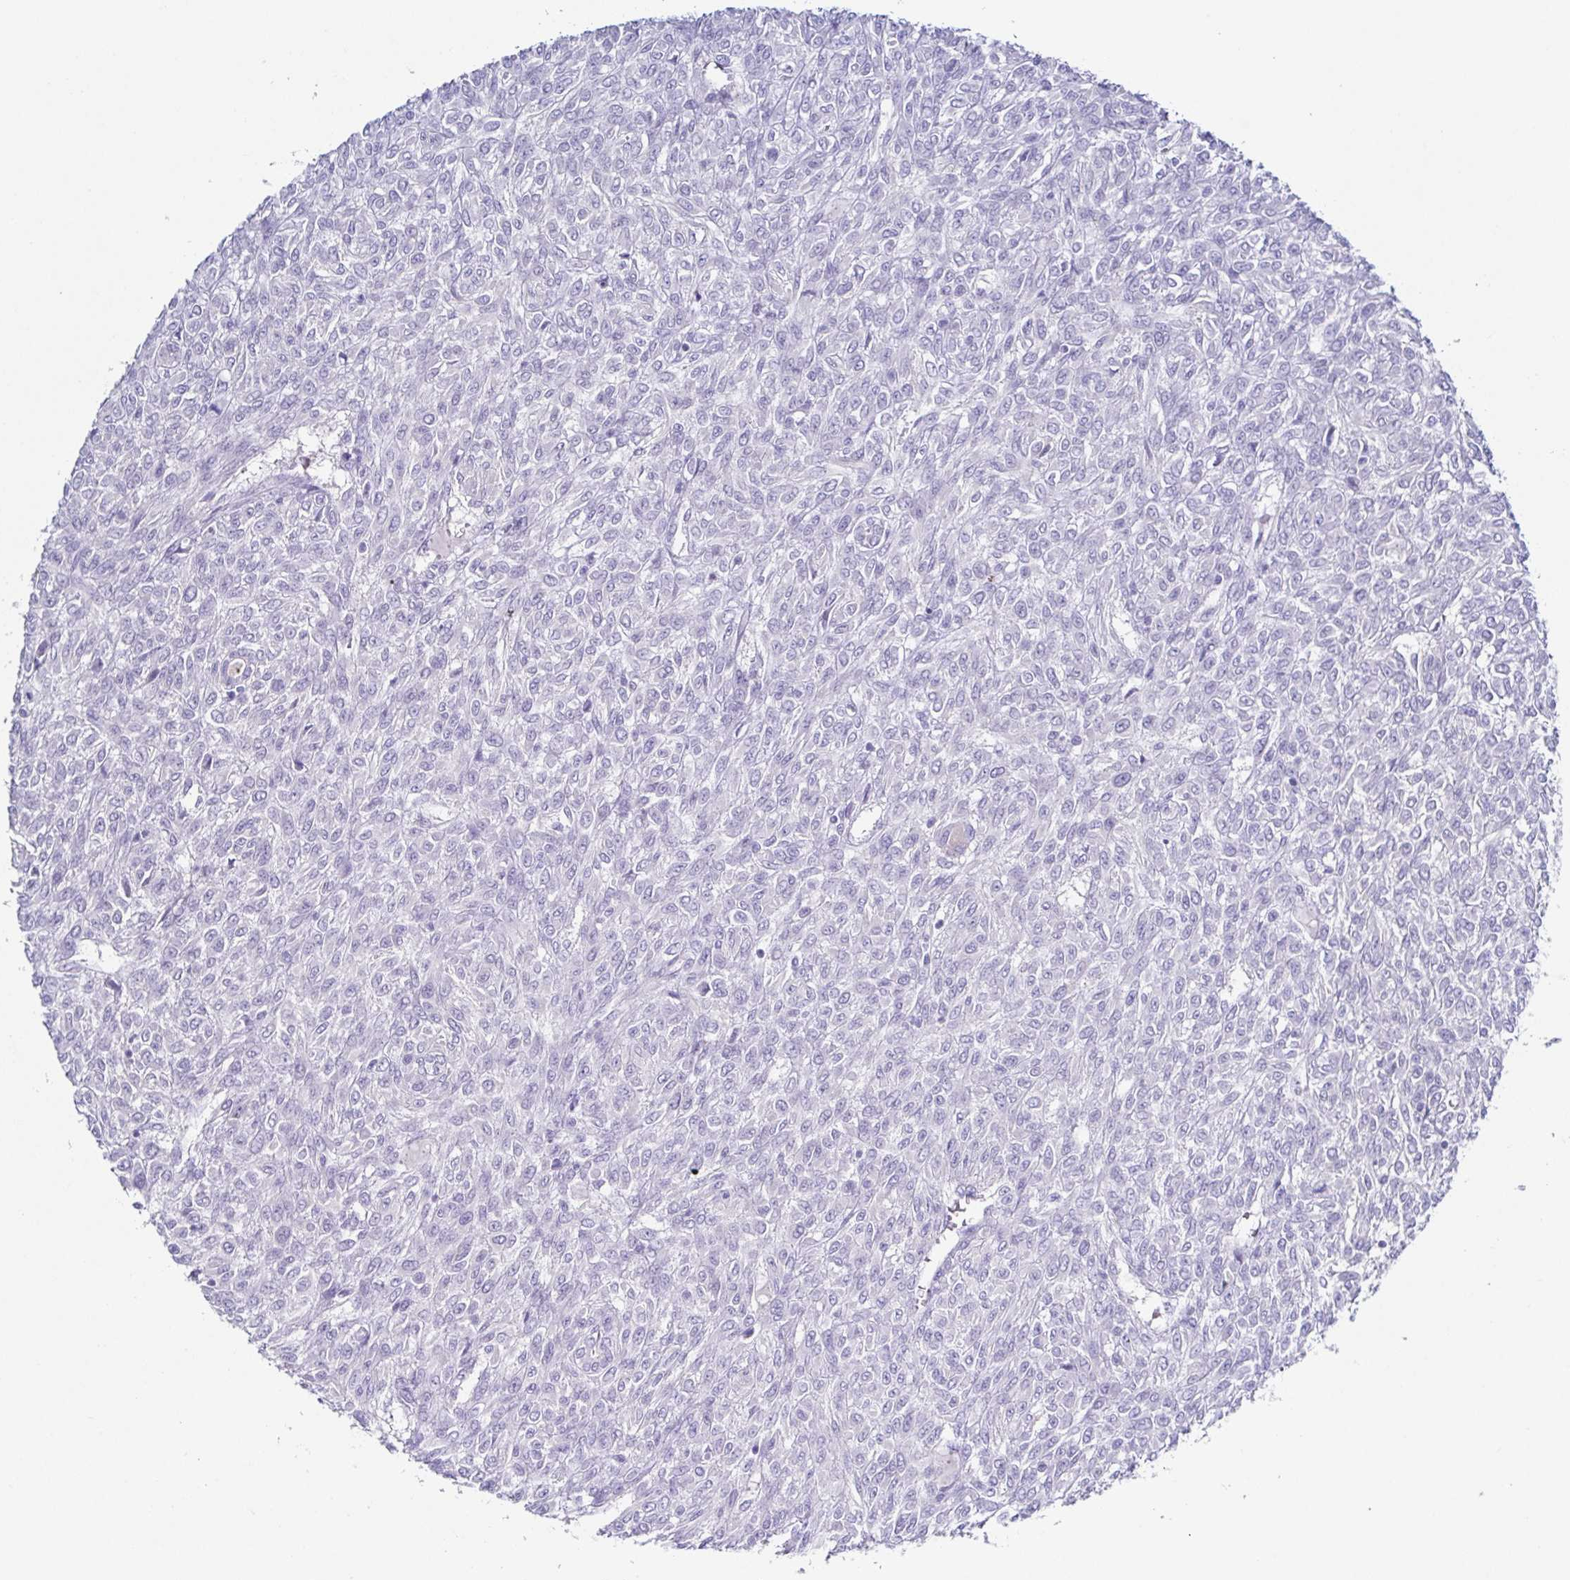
{"staining": {"intensity": "negative", "quantity": "none", "location": "none"}, "tissue": "renal cancer", "cell_type": "Tumor cells", "image_type": "cancer", "snomed": [{"axis": "morphology", "description": "Adenocarcinoma, NOS"}, {"axis": "topography", "description": "Kidney"}], "caption": "Tumor cells are negative for protein expression in human renal adenocarcinoma. (Stains: DAB immunohistochemistry (IHC) with hematoxylin counter stain, Microscopy: brightfield microscopy at high magnification).", "gene": "HTR2A", "patient": {"sex": "male", "age": 58}}